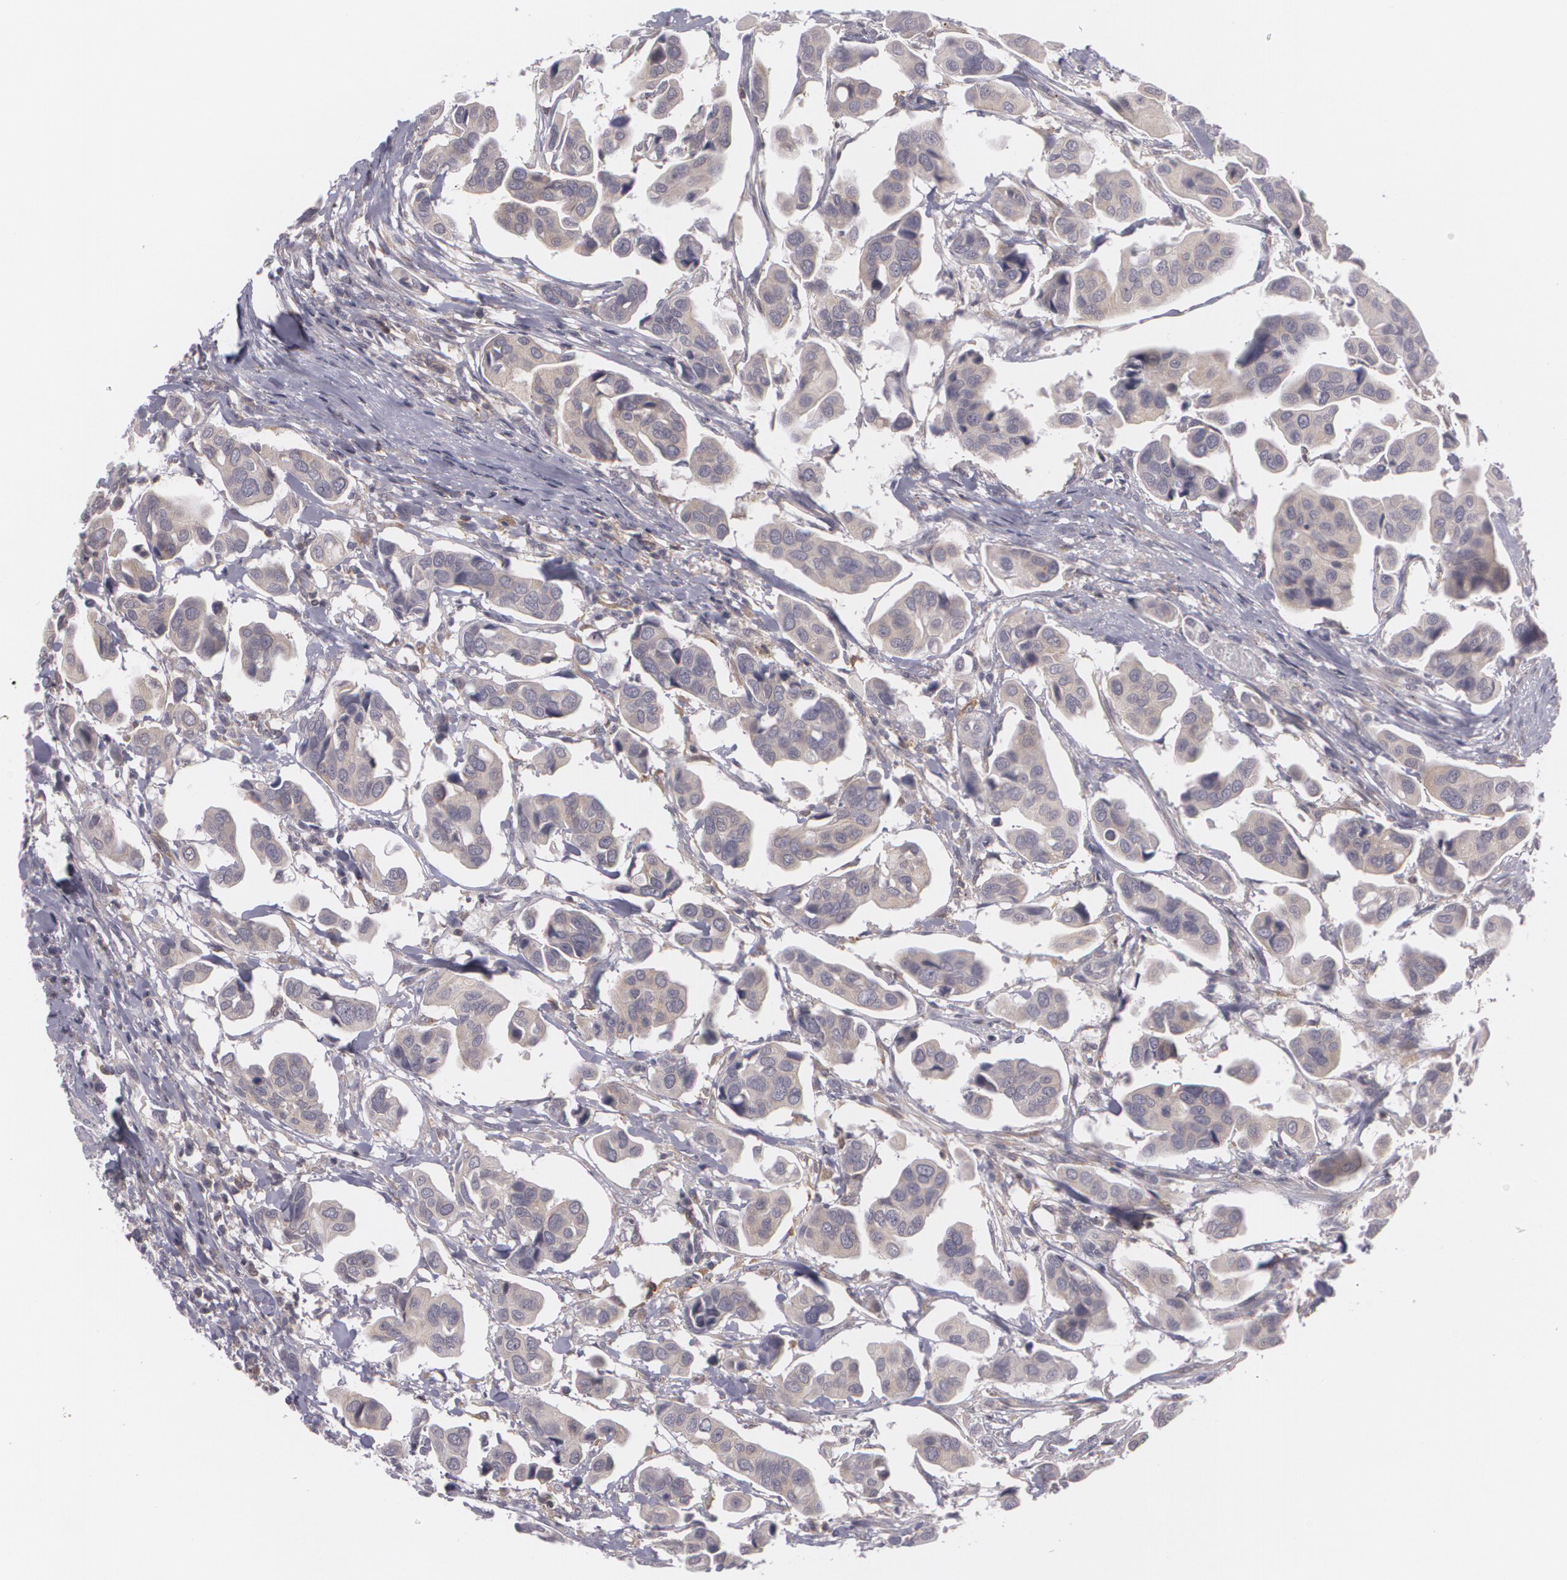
{"staining": {"intensity": "weak", "quantity": "25%-75%", "location": "cytoplasmic/membranous"}, "tissue": "urothelial cancer", "cell_type": "Tumor cells", "image_type": "cancer", "snomed": [{"axis": "morphology", "description": "Adenocarcinoma, NOS"}, {"axis": "topography", "description": "Urinary bladder"}], "caption": "Weak cytoplasmic/membranous expression for a protein is identified in approximately 25%-75% of tumor cells of adenocarcinoma using immunohistochemistry (IHC).", "gene": "BIN1", "patient": {"sex": "male", "age": 61}}